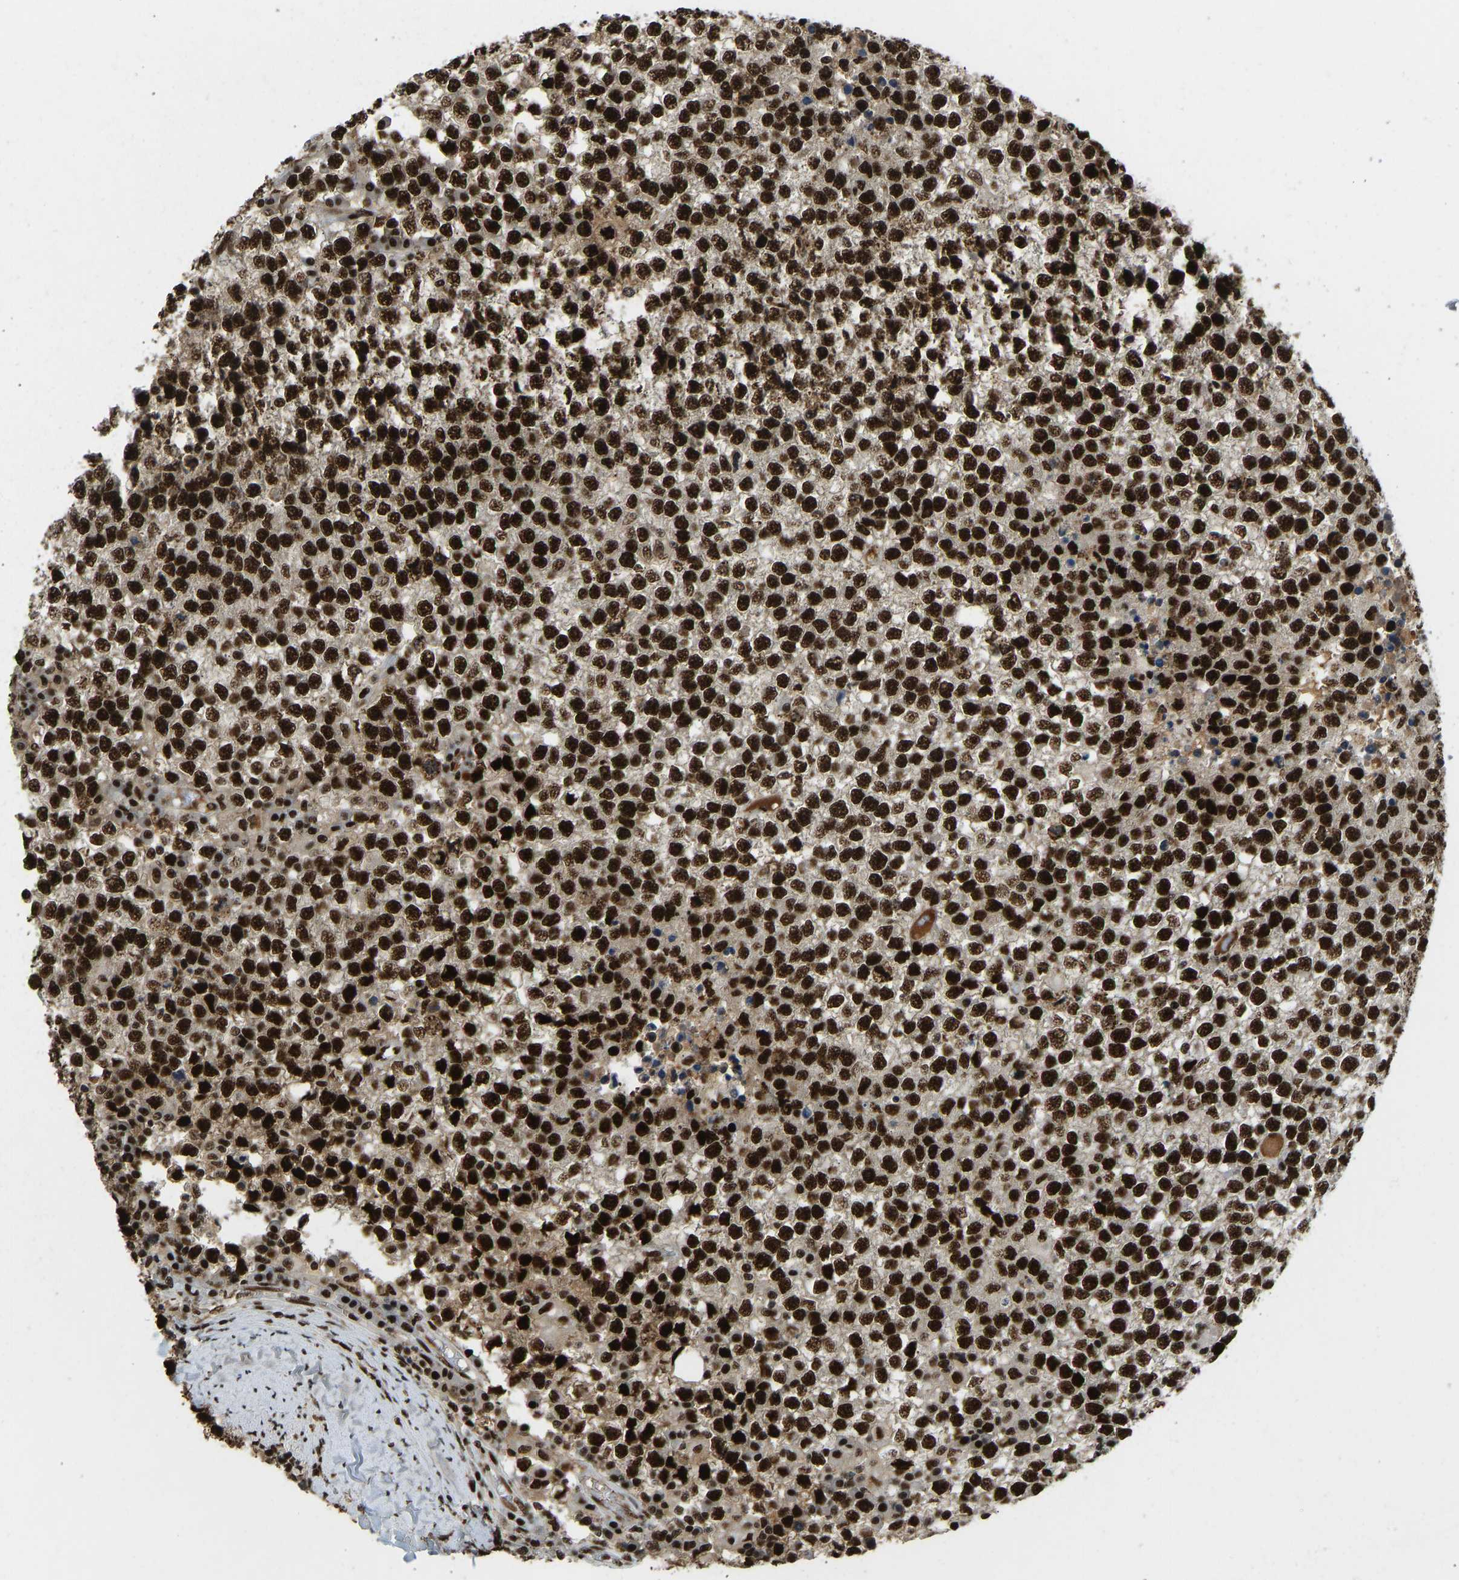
{"staining": {"intensity": "strong", "quantity": ">75%", "location": "nuclear"}, "tissue": "testis cancer", "cell_type": "Tumor cells", "image_type": "cancer", "snomed": [{"axis": "morphology", "description": "Seminoma, NOS"}, {"axis": "topography", "description": "Testis"}], "caption": "This is a histology image of immunohistochemistry (IHC) staining of testis cancer (seminoma), which shows strong staining in the nuclear of tumor cells.", "gene": "FOXK1", "patient": {"sex": "male", "age": 65}}